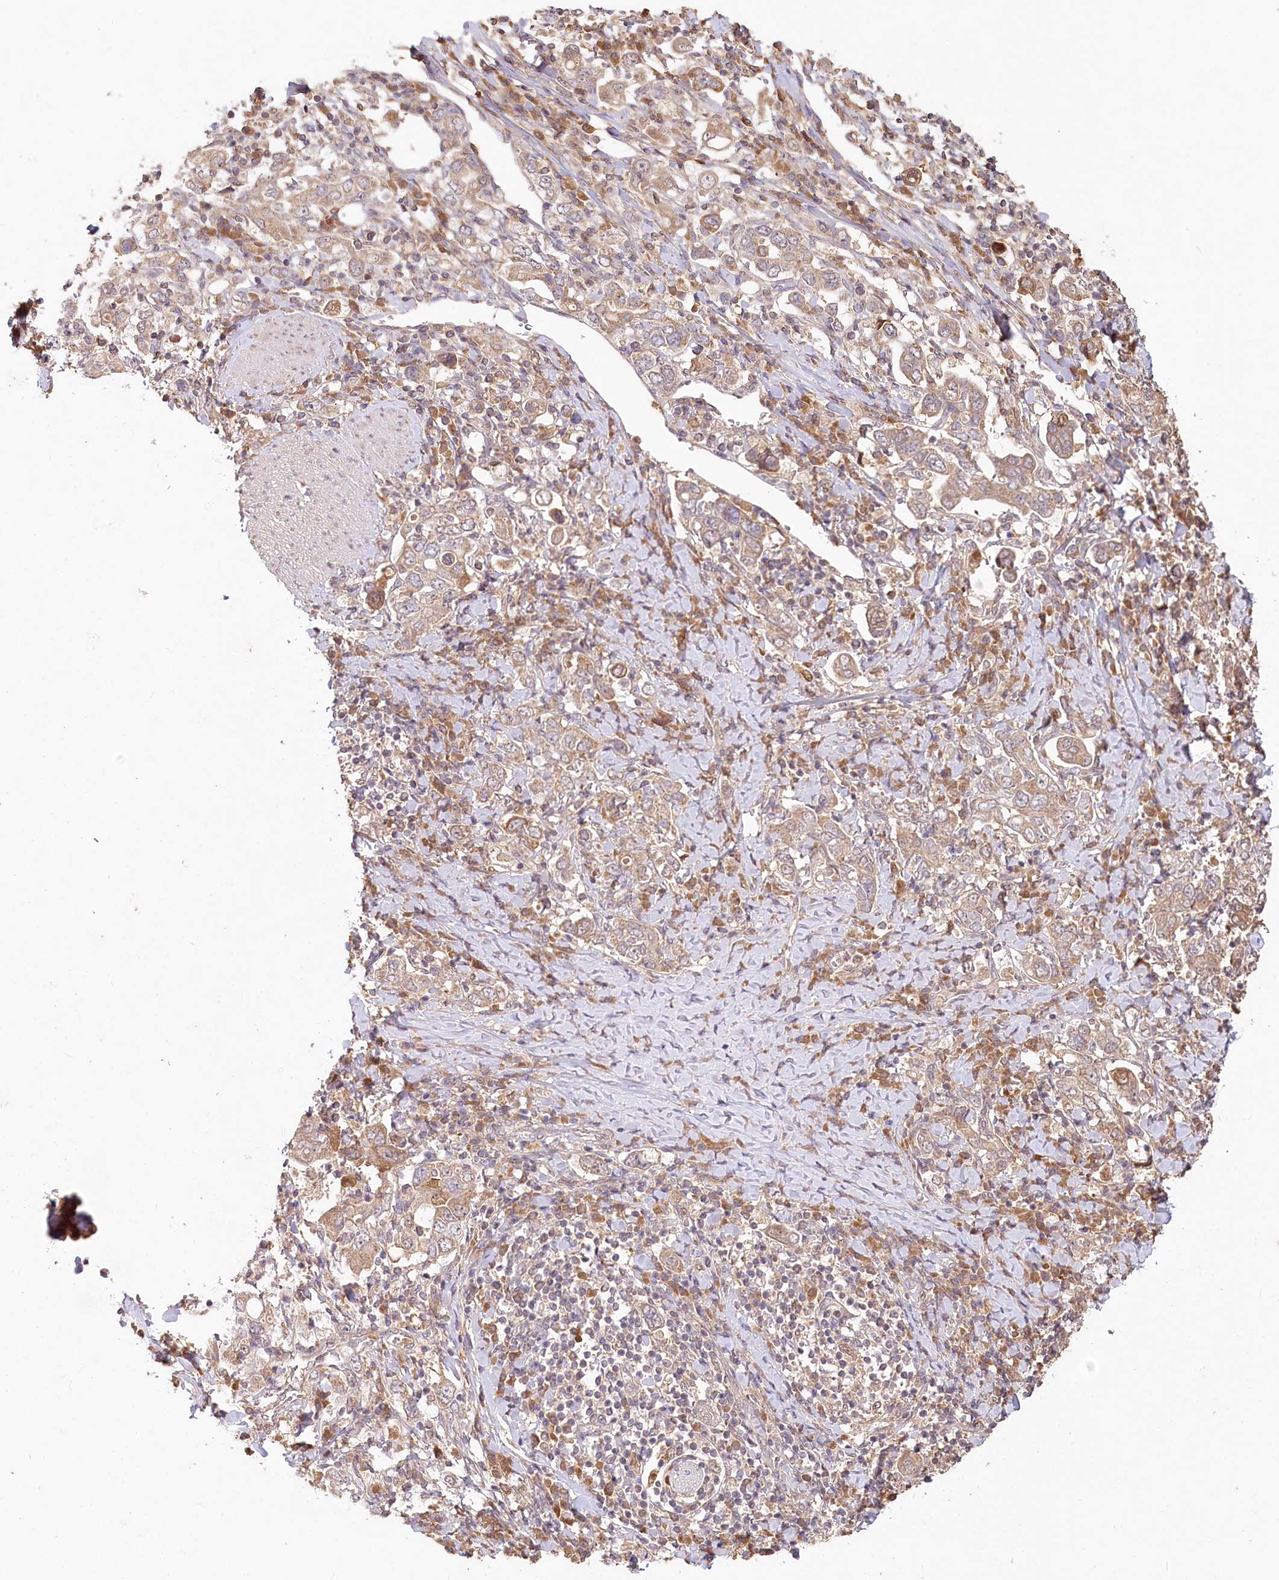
{"staining": {"intensity": "moderate", "quantity": "<25%", "location": "cytoplasmic/membranous"}, "tissue": "stomach cancer", "cell_type": "Tumor cells", "image_type": "cancer", "snomed": [{"axis": "morphology", "description": "Adenocarcinoma, NOS"}, {"axis": "topography", "description": "Stomach, upper"}], "caption": "Protein analysis of stomach cancer tissue reveals moderate cytoplasmic/membranous positivity in about <25% of tumor cells.", "gene": "IRAK1BP1", "patient": {"sex": "male", "age": 62}}